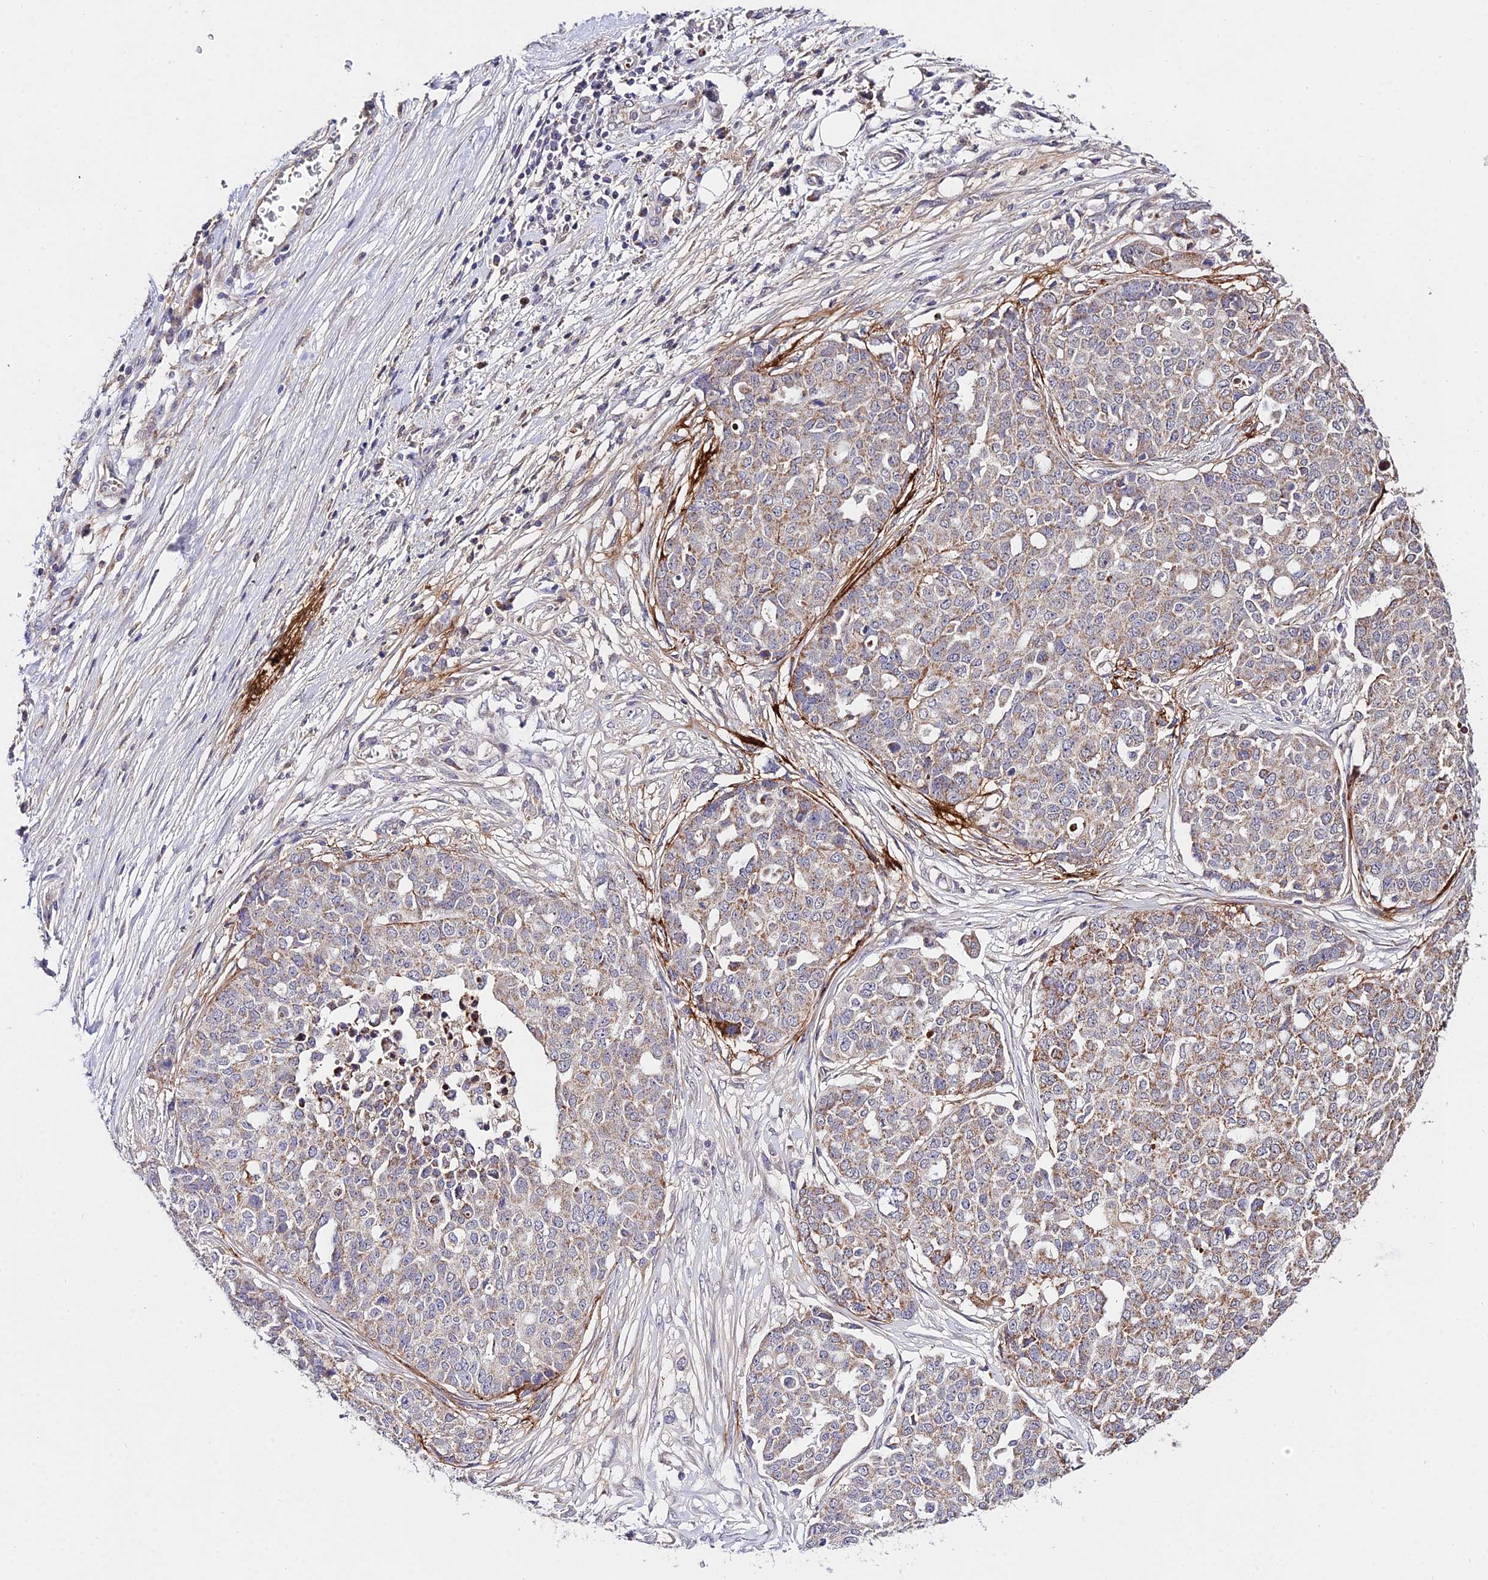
{"staining": {"intensity": "moderate", "quantity": "<25%", "location": "cytoplasmic/membranous"}, "tissue": "ovarian cancer", "cell_type": "Tumor cells", "image_type": "cancer", "snomed": [{"axis": "morphology", "description": "Cystadenocarcinoma, serous, NOS"}, {"axis": "topography", "description": "Soft tissue"}, {"axis": "topography", "description": "Ovary"}], "caption": "Ovarian cancer stained with DAB IHC demonstrates low levels of moderate cytoplasmic/membranous positivity in about <25% of tumor cells.", "gene": "WDR5B", "patient": {"sex": "female", "age": 57}}